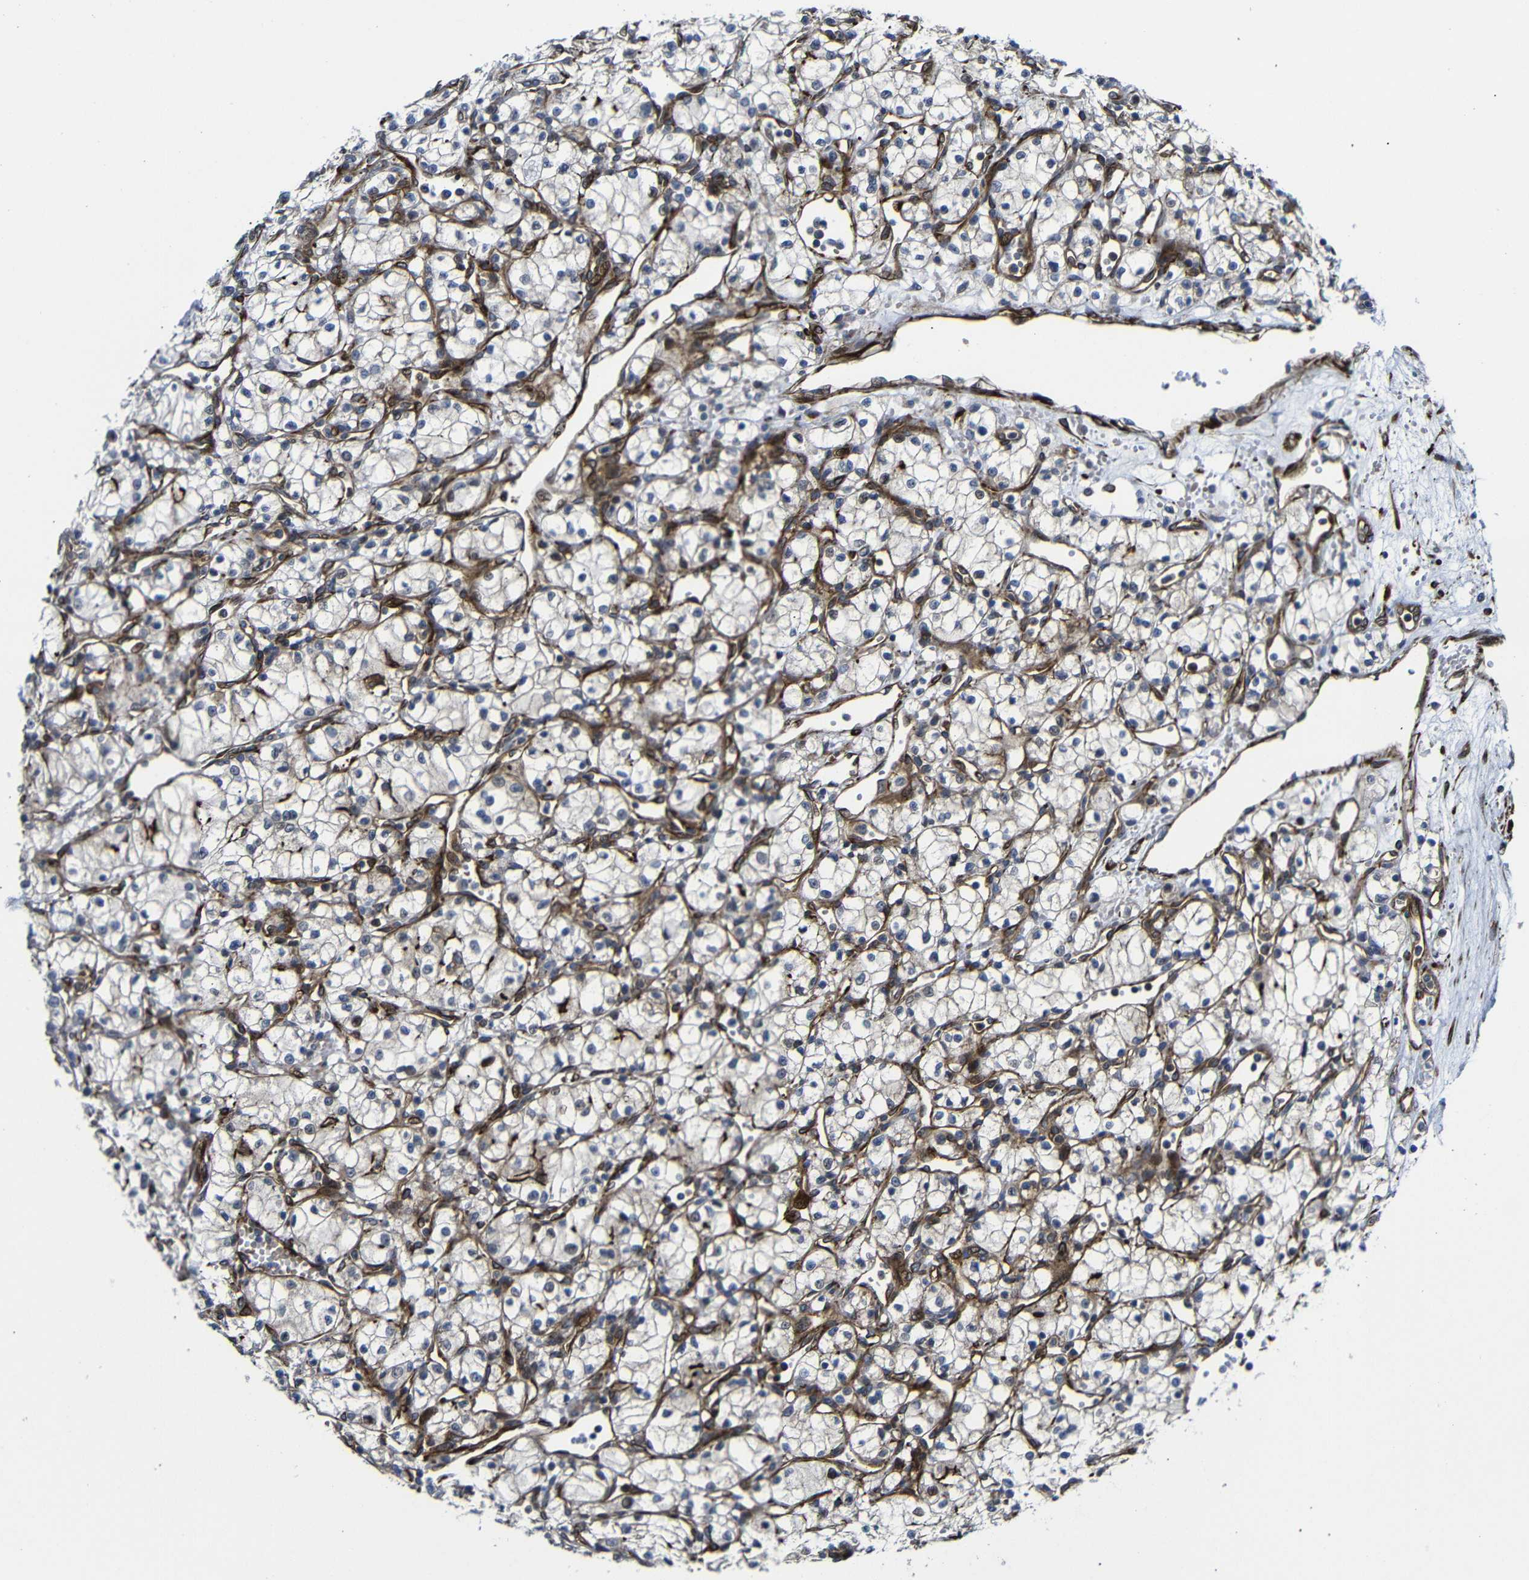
{"staining": {"intensity": "moderate", "quantity": "<25%", "location": "cytoplasmic/membranous"}, "tissue": "renal cancer", "cell_type": "Tumor cells", "image_type": "cancer", "snomed": [{"axis": "morphology", "description": "Normal tissue, NOS"}, {"axis": "morphology", "description": "Adenocarcinoma, NOS"}, {"axis": "topography", "description": "Kidney"}], "caption": "This histopathology image demonstrates renal cancer (adenocarcinoma) stained with IHC to label a protein in brown. The cytoplasmic/membranous of tumor cells show moderate positivity for the protein. Nuclei are counter-stained blue.", "gene": "PARP14", "patient": {"sex": "male", "age": 59}}